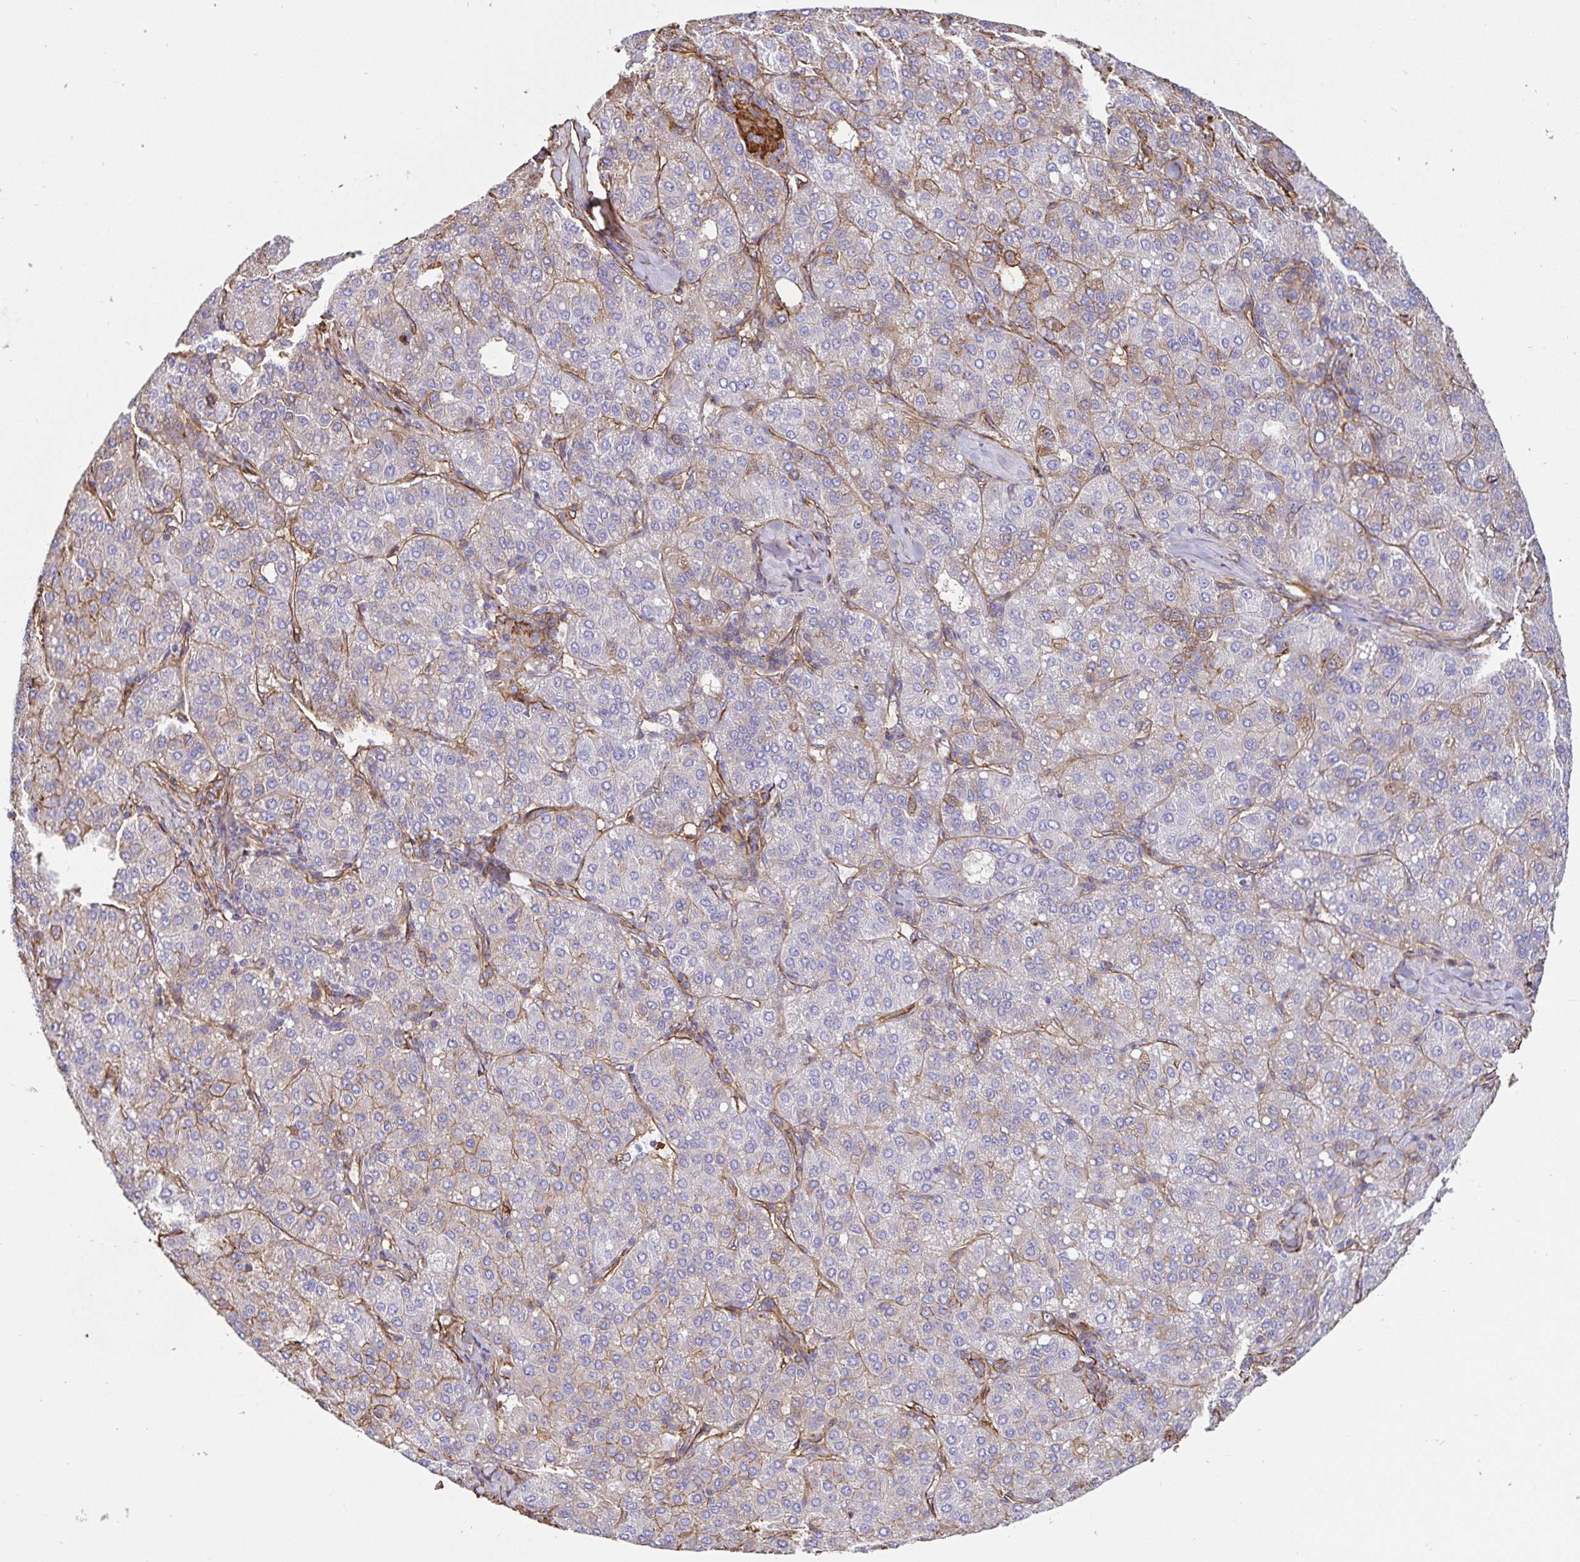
{"staining": {"intensity": "weak", "quantity": "<25%", "location": "cytoplasmic/membranous"}, "tissue": "liver cancer", "cell_type": "Tumor cells", "image_type": "cancer", "snomed": [{"axis": "morphology", "description": "Carcinoma, Hepatocellular, NOS"}, {"axis": "topography", "description": "Liver"}], "caption": "Liver hepatocellular carcinoma stained for a protein using immunohistochemistry (IHC) exhibits no expression tumor cells.", "gene": "ANXA2", "patient": {"sex": "male", "age": 65}}